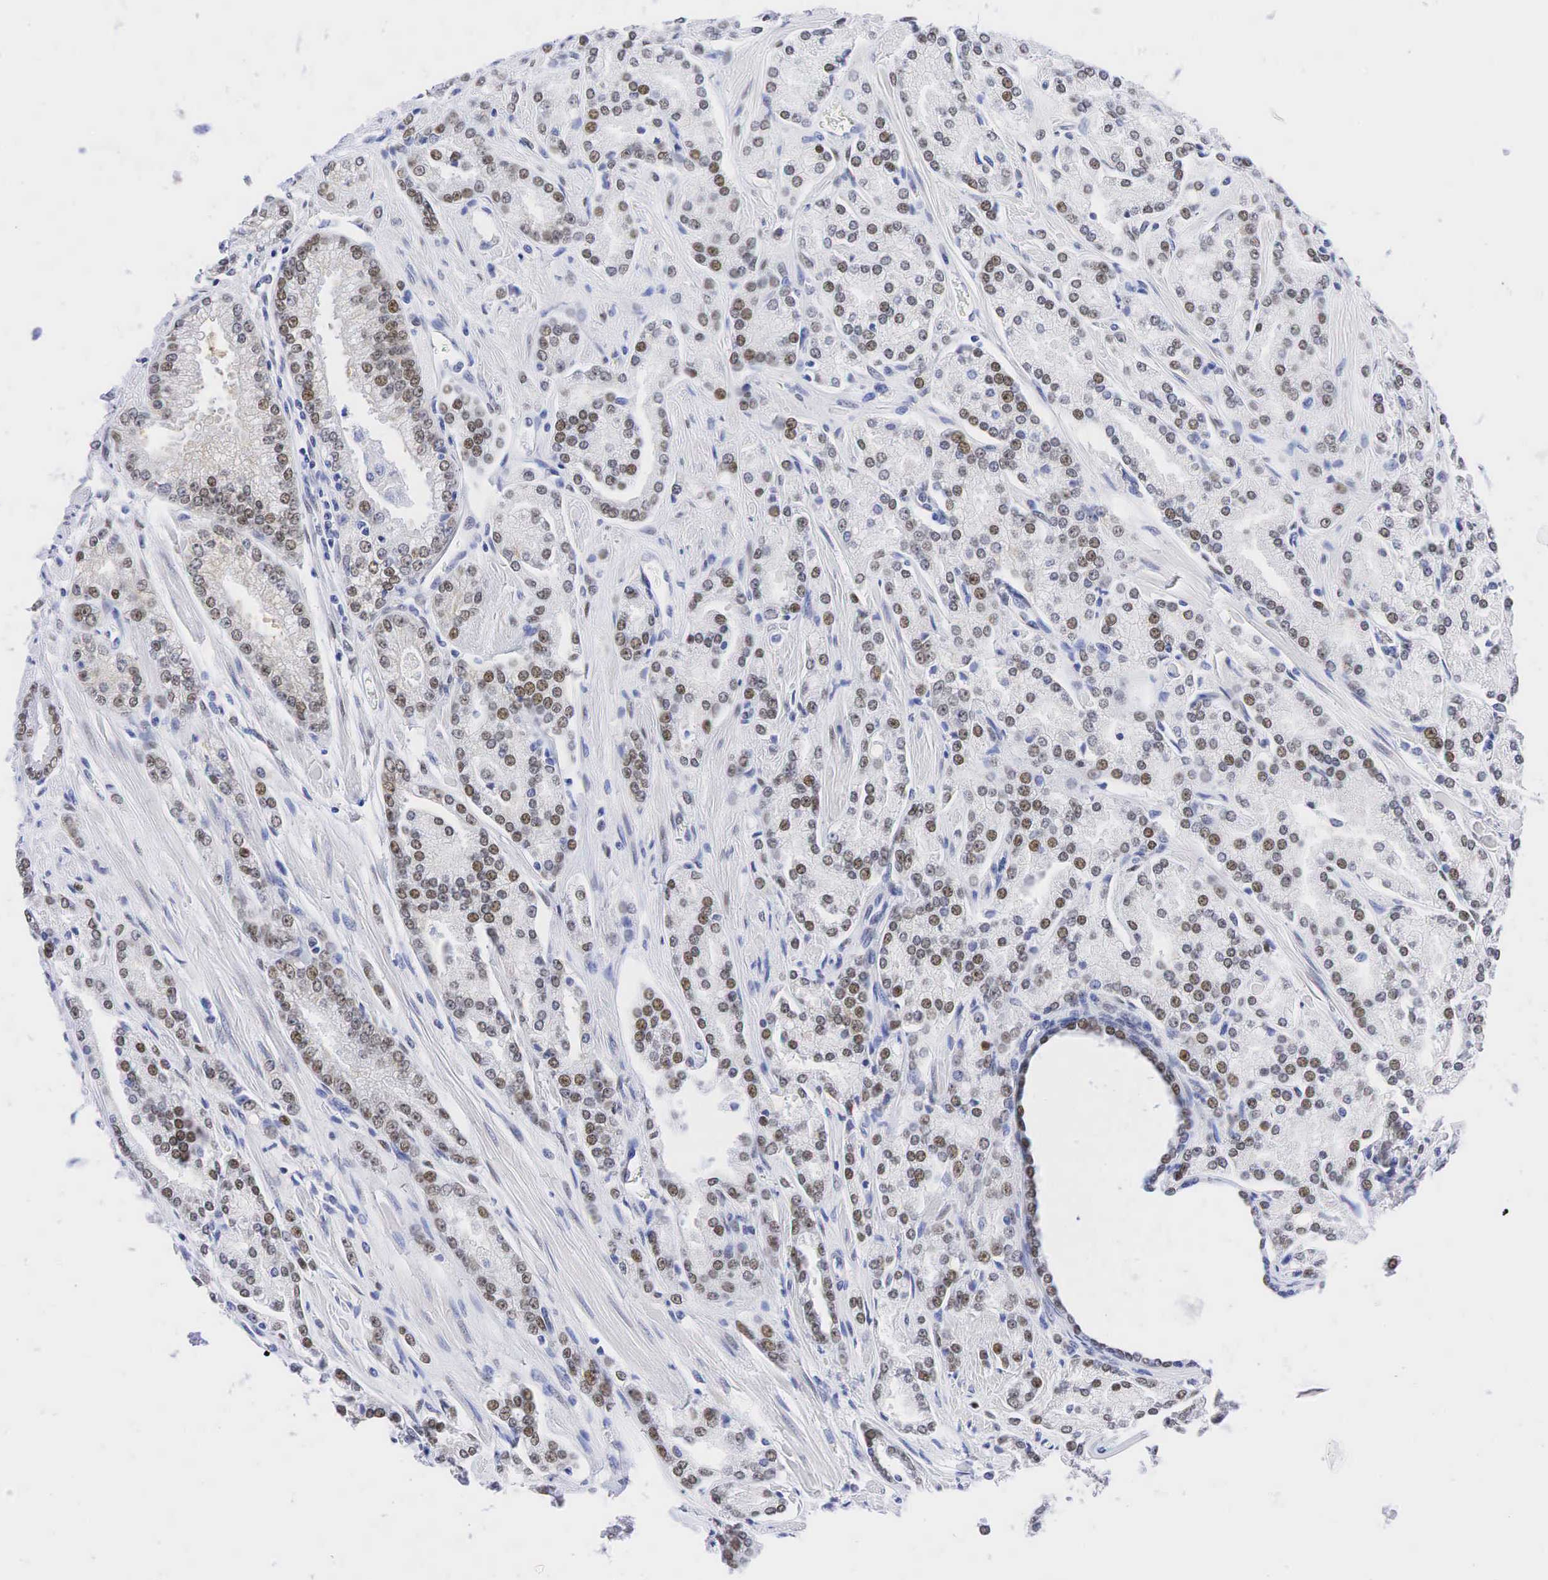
{"staining": {"intensity": "moderate", "quantity": ">75%", "location": "nuclear"}, "tissue": "prostate cancer", "cell_type": "Tumor cells", "image_type": "cancer", "snomed": [{"axis": "morphology", "description": "Adenocarcinoma, High grade"}, {"axis": "topography", "description": "Prostate"}], "caption": "Immunohistochemistry image of neoplastic tissue: human prostate high-grade adenocarcinoma stained using immunohistochemistry (IHC) demonstrates medium levels of moderate protein expression localized specifically in the nuclear of tumor cells, appearing as a nuclear brown color.", "gene": "AR", "patient": {"sex": "male", "age": 71}}